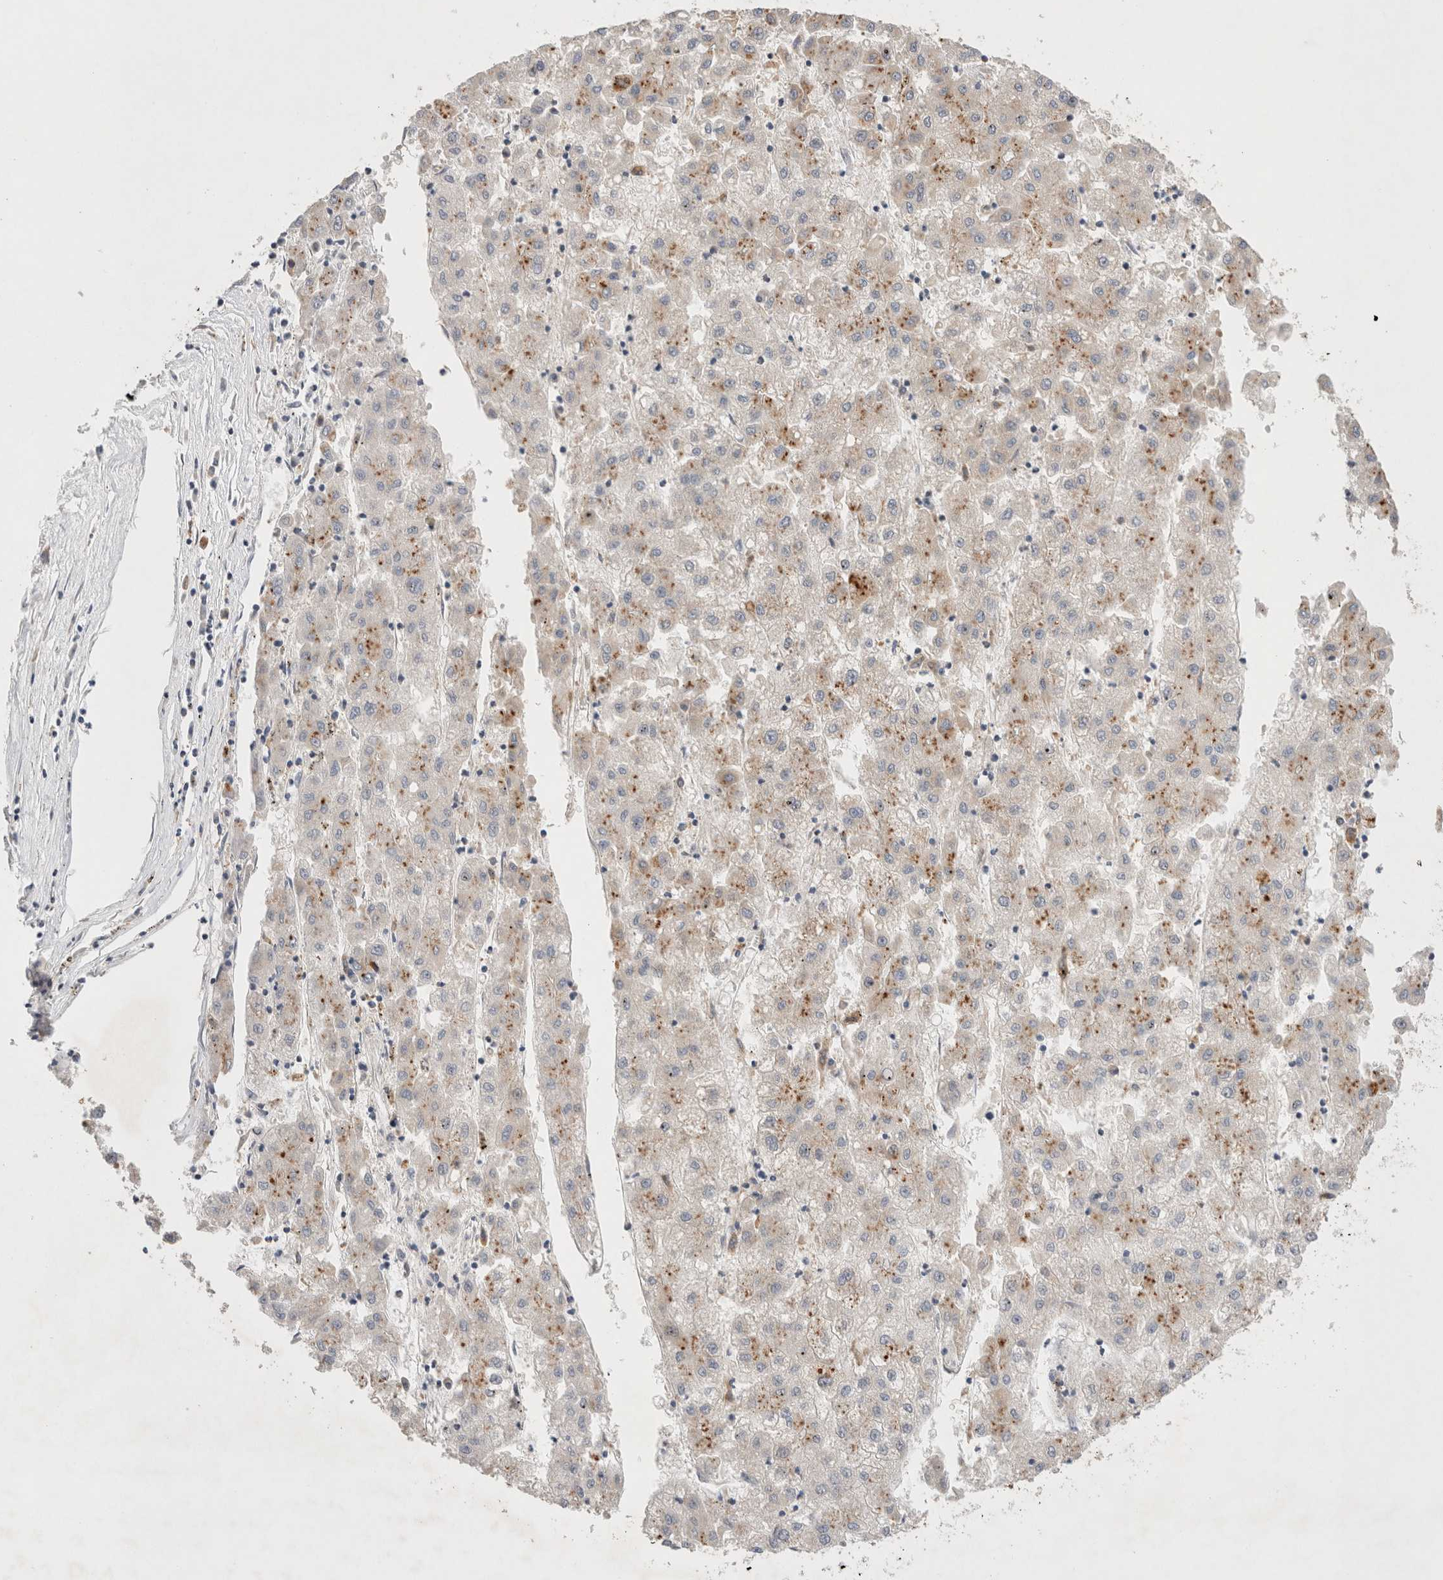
{"staining": {"intensity": "weak", "quantity": "25%-75%", "location": "cytoplasmic/membranous"}, "tissue": "liver cancer", "cell_type": "Tumor cells", "image_type": "cancer", "snomed": [{"axis": "morphology", "description": "Carcinoma, Hepatocellular, NOS"}, {"axis": "topography", "description": "Liver"}], "caption": "A low amount of weak cytoplasmic/membranous expression is present in about 25%-75% of tumor cells in liver cancer (hepatocellular carcinoma) tissue.", "gene": "TBC1D16", "patient": {"sex": "male", "age": 72}}